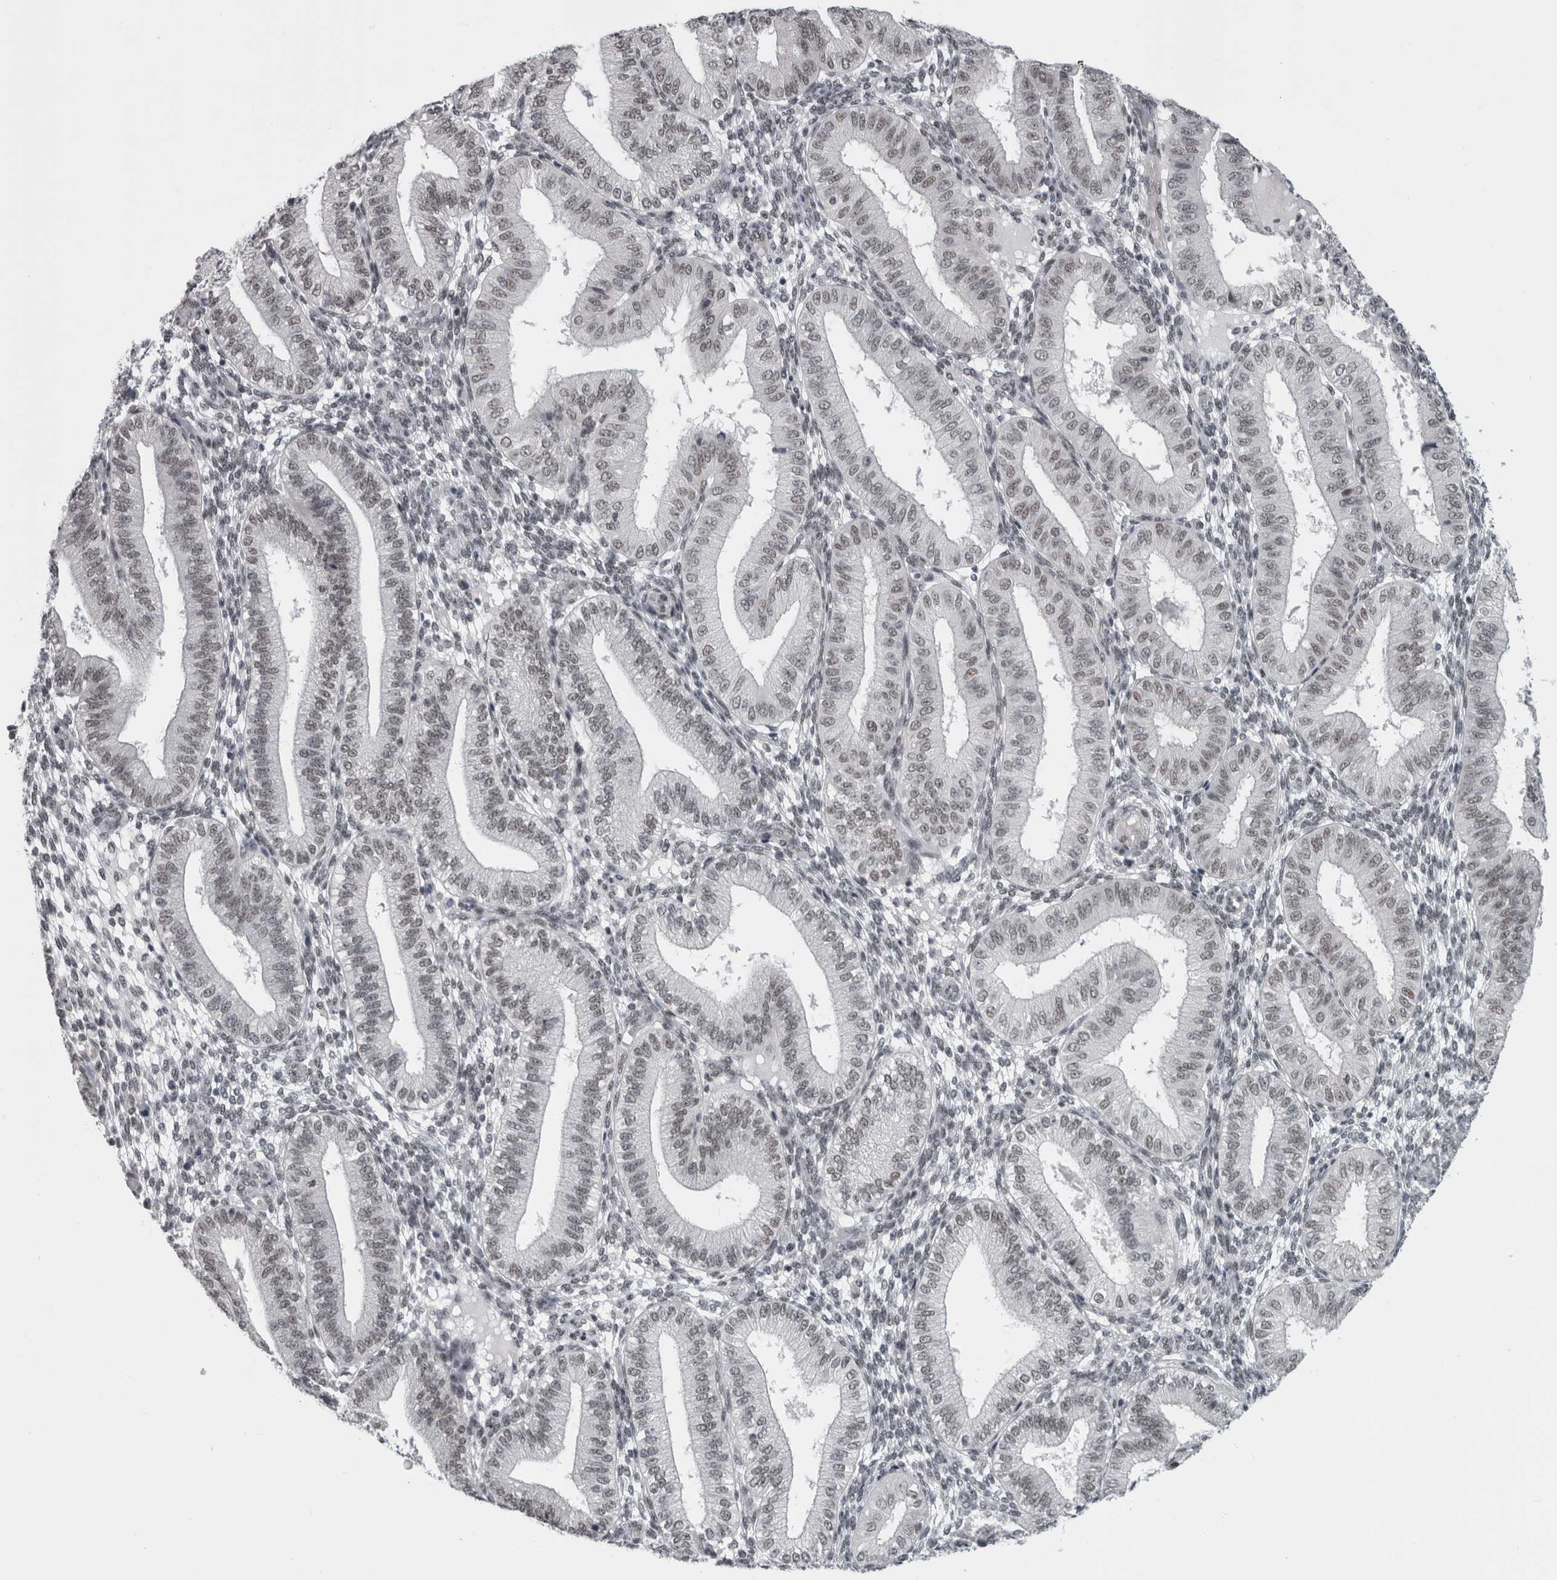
{"staining": {"intensity": "weak", "quantity": "<25%", "location": "nuclear"}, "tissue": "endometrium", "cell_type": "Cells in endometrial stroma", "image_type": "normal", "snomed": [{"axis": "morphology", "description": "Normal tissue, NOS"}, {"axis": "topography", "description": "Endometrium"}], "caption": "Immunohistochemistry (IHC) histopathology image of unremarkable endometrium: human endometrium stained with DAB exhibits no significant protein staining in cells in endometrial stroma. The staining was performed using DAB to visualize the protein expression in brown, while the nuclei were stained in blue with hematoxylin (Magnification: 20x).", "gene": "ARID4B", "patient": {"sex": "female", "age": 39}}